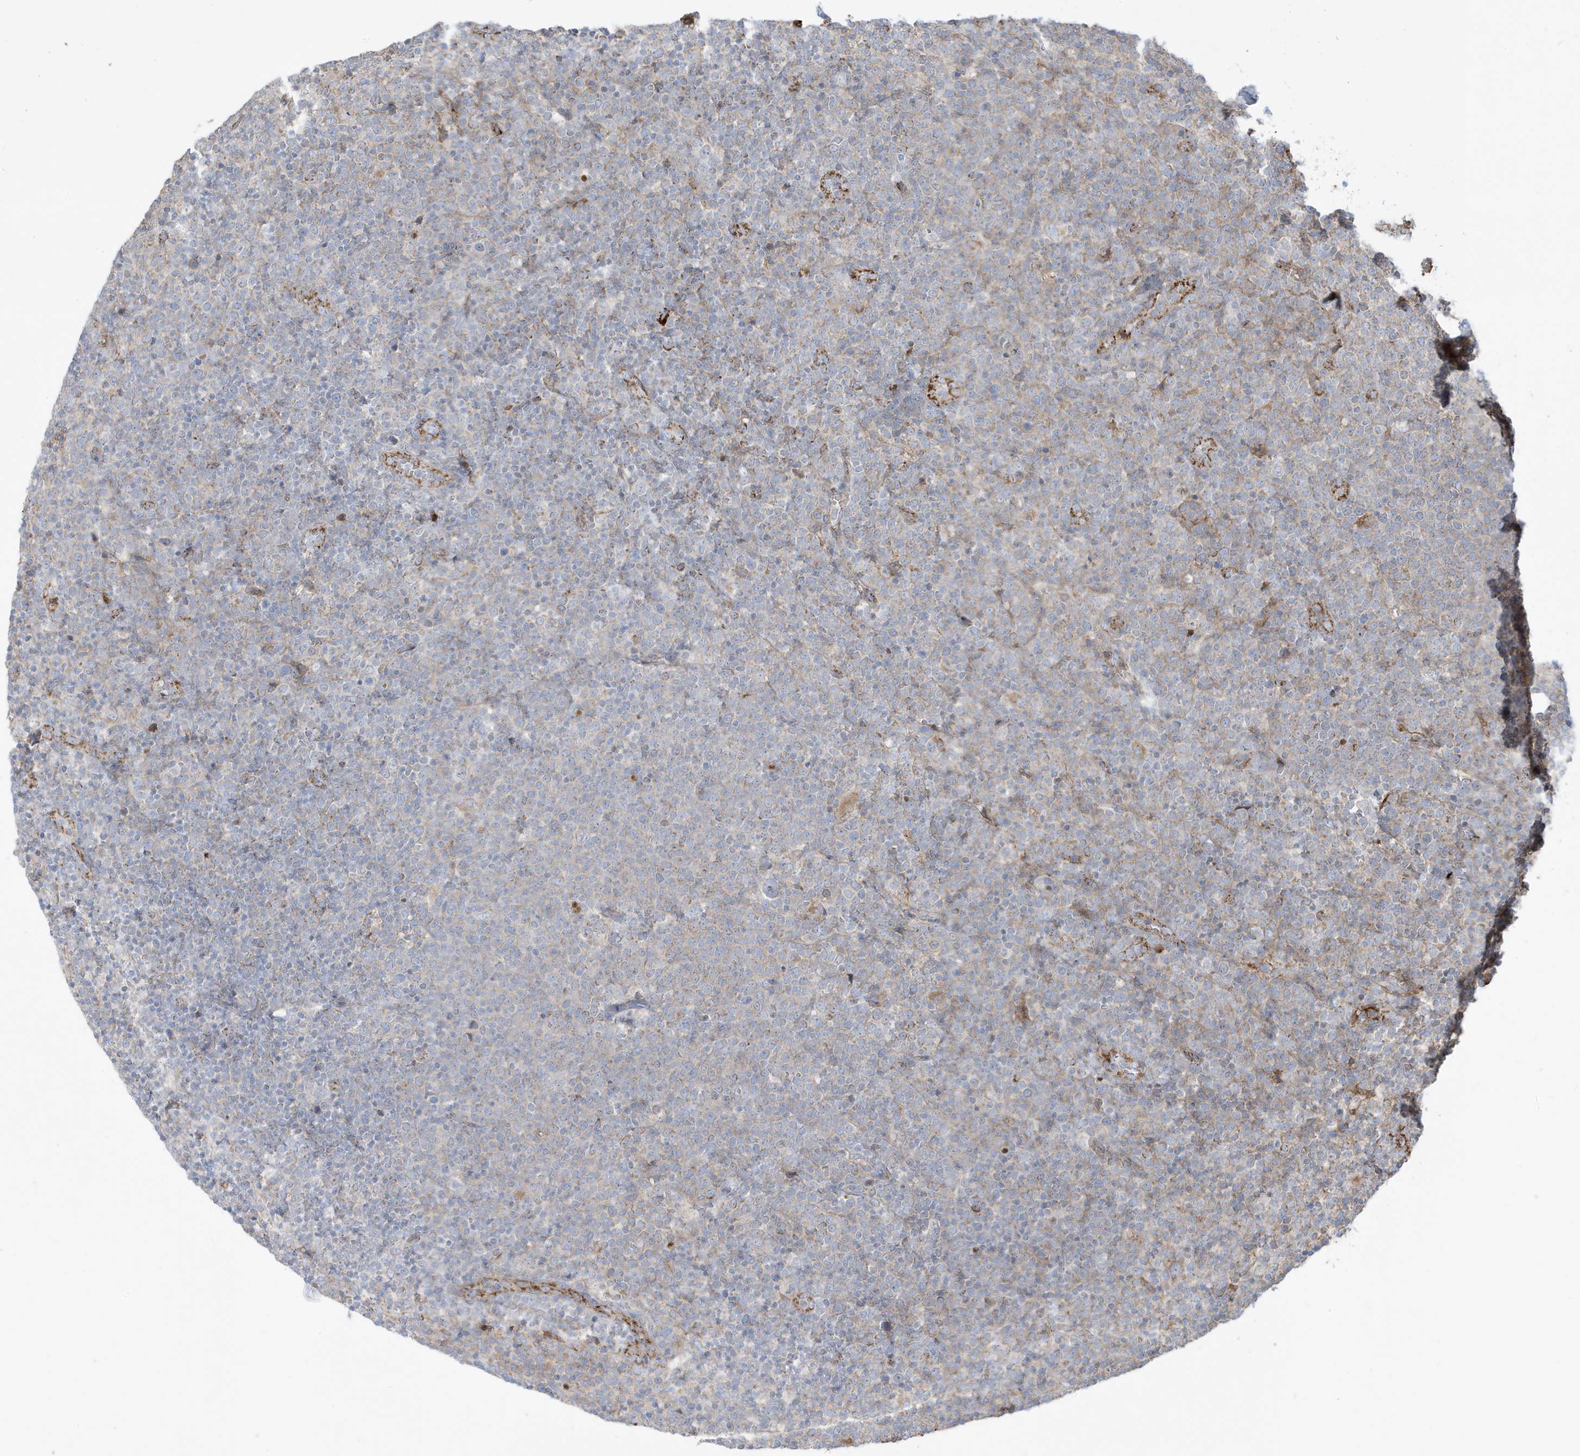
{"staining": {"intensity": "negative", "quantity": "none", "location": "none"}, "tissue": "lymphoma", "cell_type": "Tumor cells", "image_type": "cancer", "snomed": [{"axis": "morphology", "description": "Malignant lymphoma, non-Hodgkin's type, High grade"}, {"axis": "topography", "description": "Lymph node"}], "caption": "Tumor cells are negative for brown protein staining in lymphoma. (Immunohistochemistry (ihc), brightfield microscopy, high magnification).", "gene": "IFT57", "patient": {"sex": "male", "age": 61}}